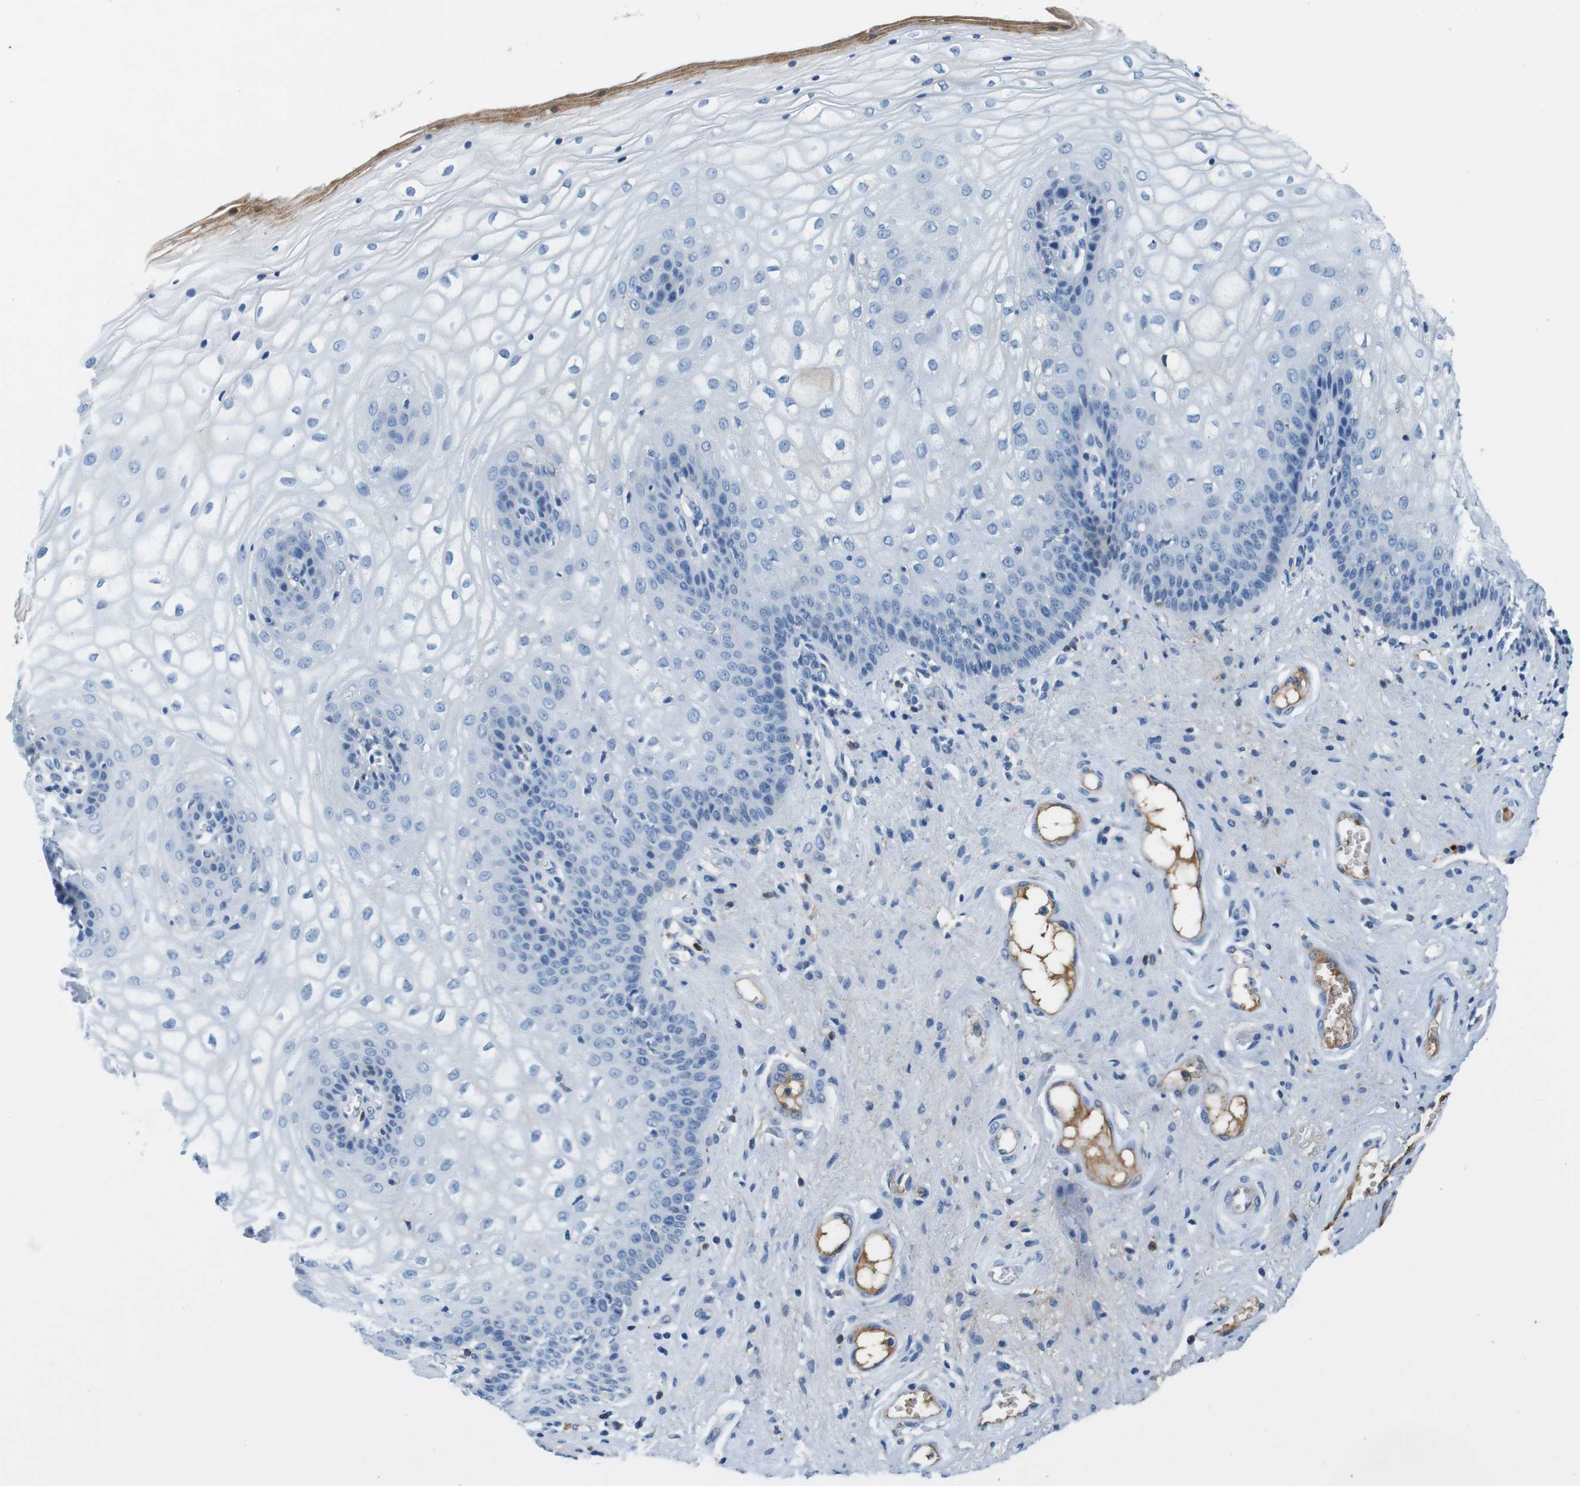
{"staining": {"intensity": "negative", "quantity": "none", "location": "none"}, "tissue": "vagina", "cell_type": "Squamous epithelial cells", "image_type": "normal", "snomed": [{"axis": "morphology", "description": "Normal tissue, NOS"}, {"axis": "topography", "description": "Vagina"}], "caption": "High power microscopy photomicrograph of an immunohistochemistry micrograph of normal vagina, revealing no significant staining in squamous epithelial cells.", "gene": "IGHD", "patient": {"sex": "female", "age": 34}}